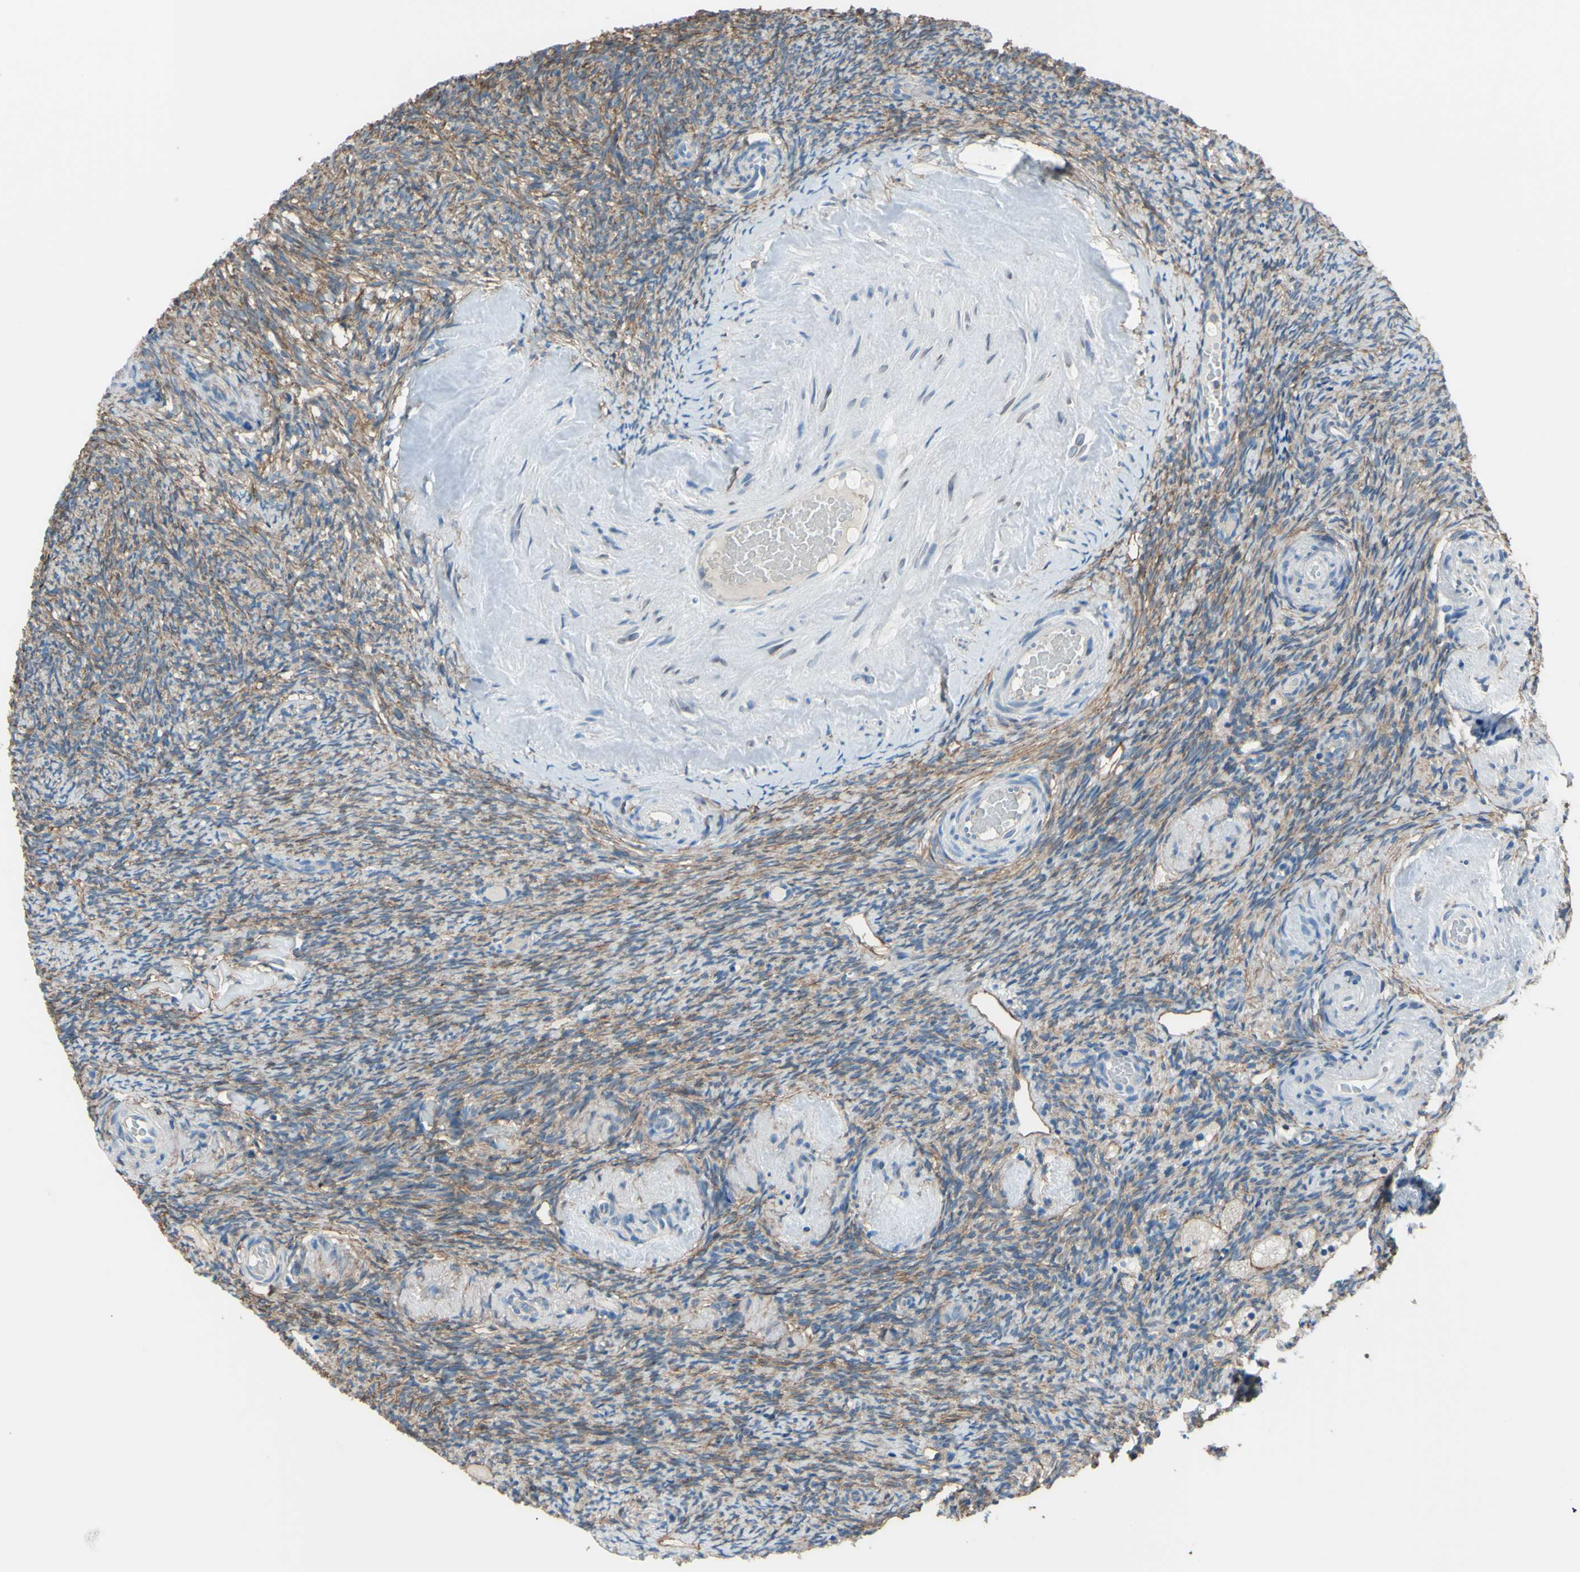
{"staining": {"intensity": "negative", "quantity": "none", "location": "none"}, "tissue": "ovary", "cell_type": "Follicle cells", "image_type": "normal", "snomed": [{"axis": "morphology", "description": "Normal tissue, NOS"}, {"axis": "topography", "description": "Ovary"}], "caption": "Follicle cells show no significant expression in unremarkable ovary. (Immunohistochemistry (ihc), brightfield microscopy, high magnification).", "gene": "ADD1", "patient": {"sex": "female", "age": 60}}